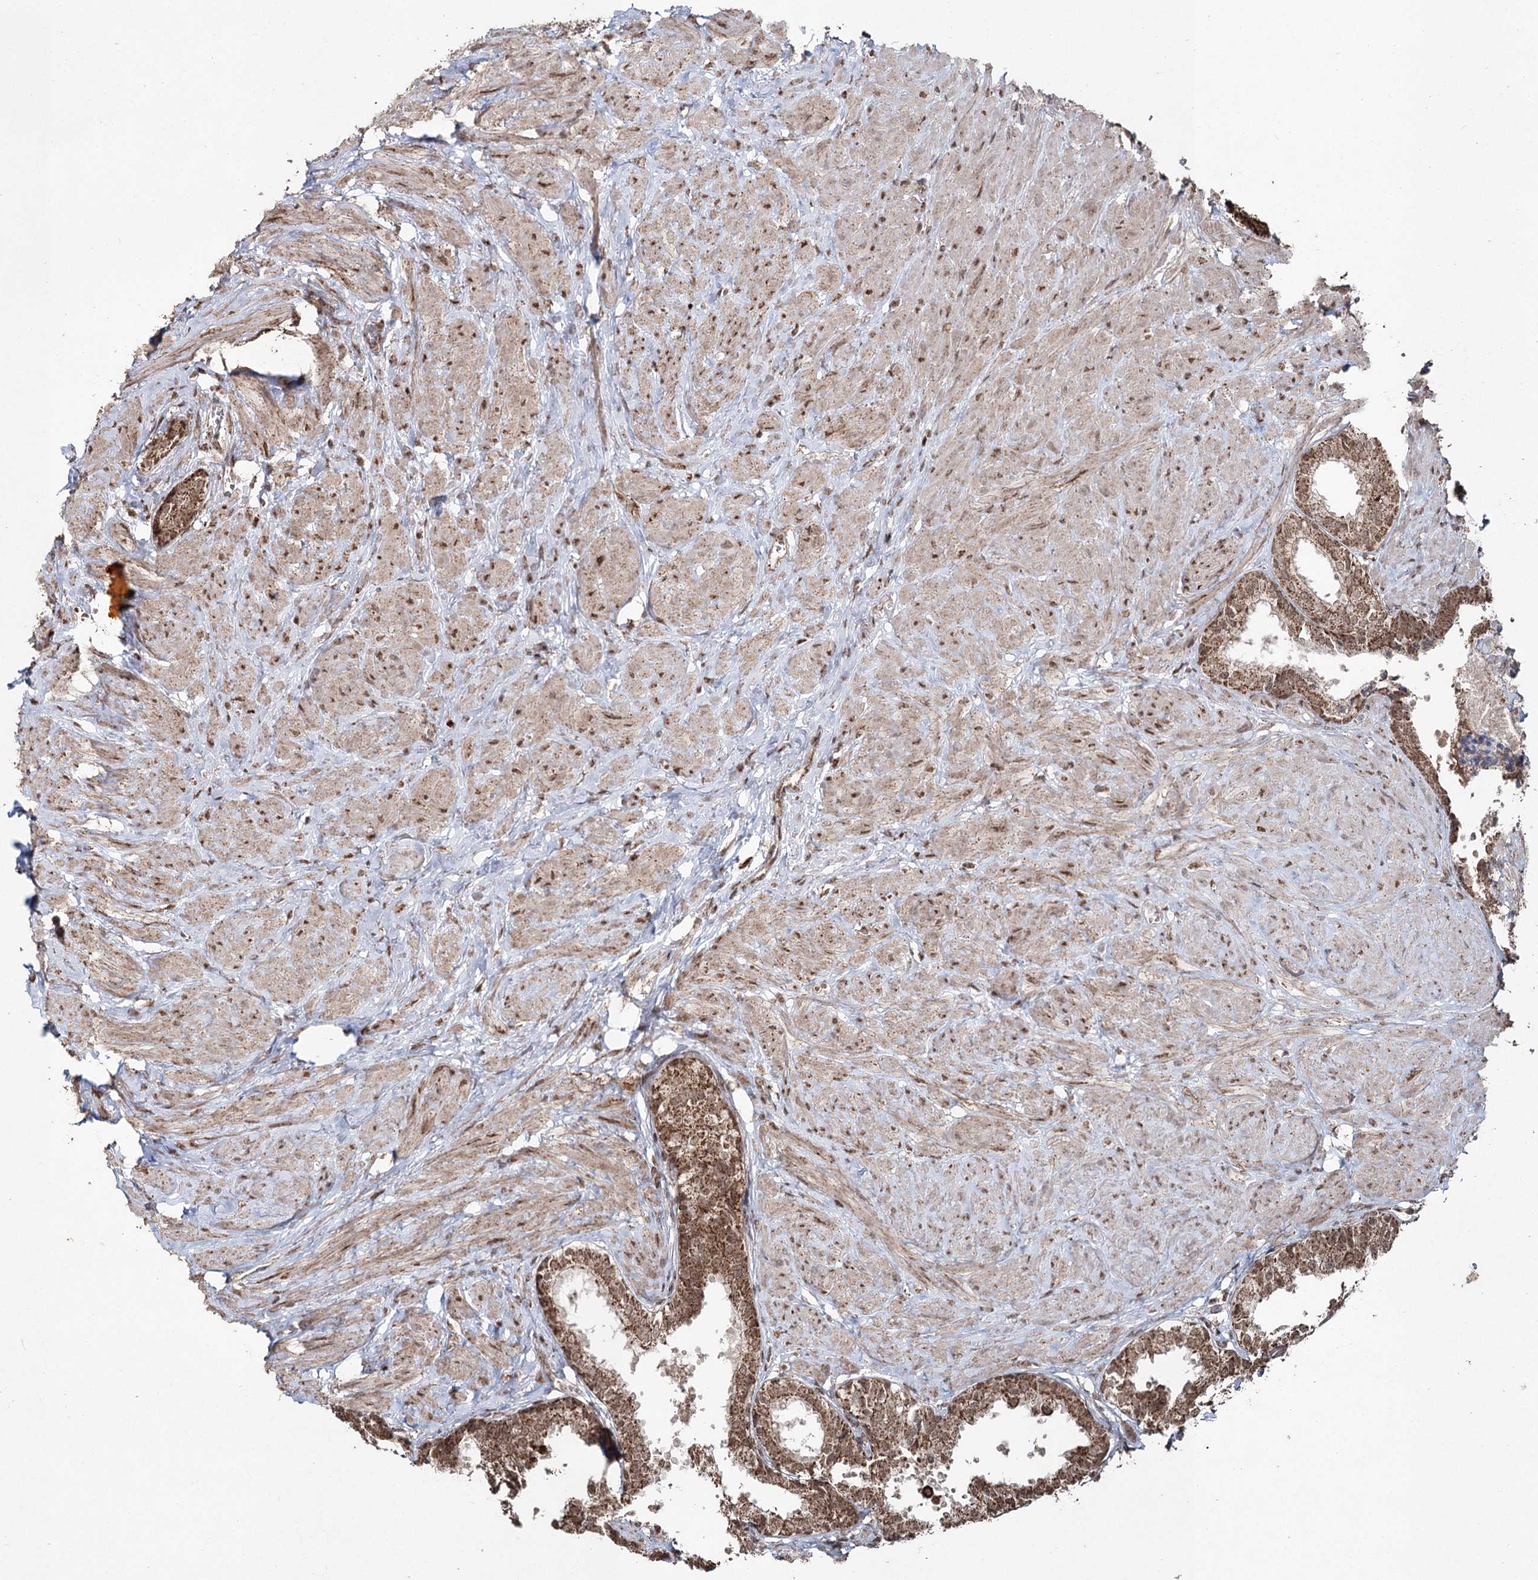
{"staining": {"intensity": "moderate", "quantity": ">75%", "location": "cytoplasmic/membranous,nuclear"}, "tissue": "prostate", "cell_type": "Glandular cells", "image_type": "normal", "snomed": [{"axis": "morphology", "description": "Normal tissue, NOS"}, {"axis": "topography", "description": "Prostate"}], "caption": "The image displays staining of unremarkable prostate, revealing moderate cytoplasmic/membranous,nuclear protein expression (brown color) within glandular cells. (IHC, brightfield microscopy, high magnification).", "gene": "PDHX", "patient": {"sex": "male", "age": 48}}